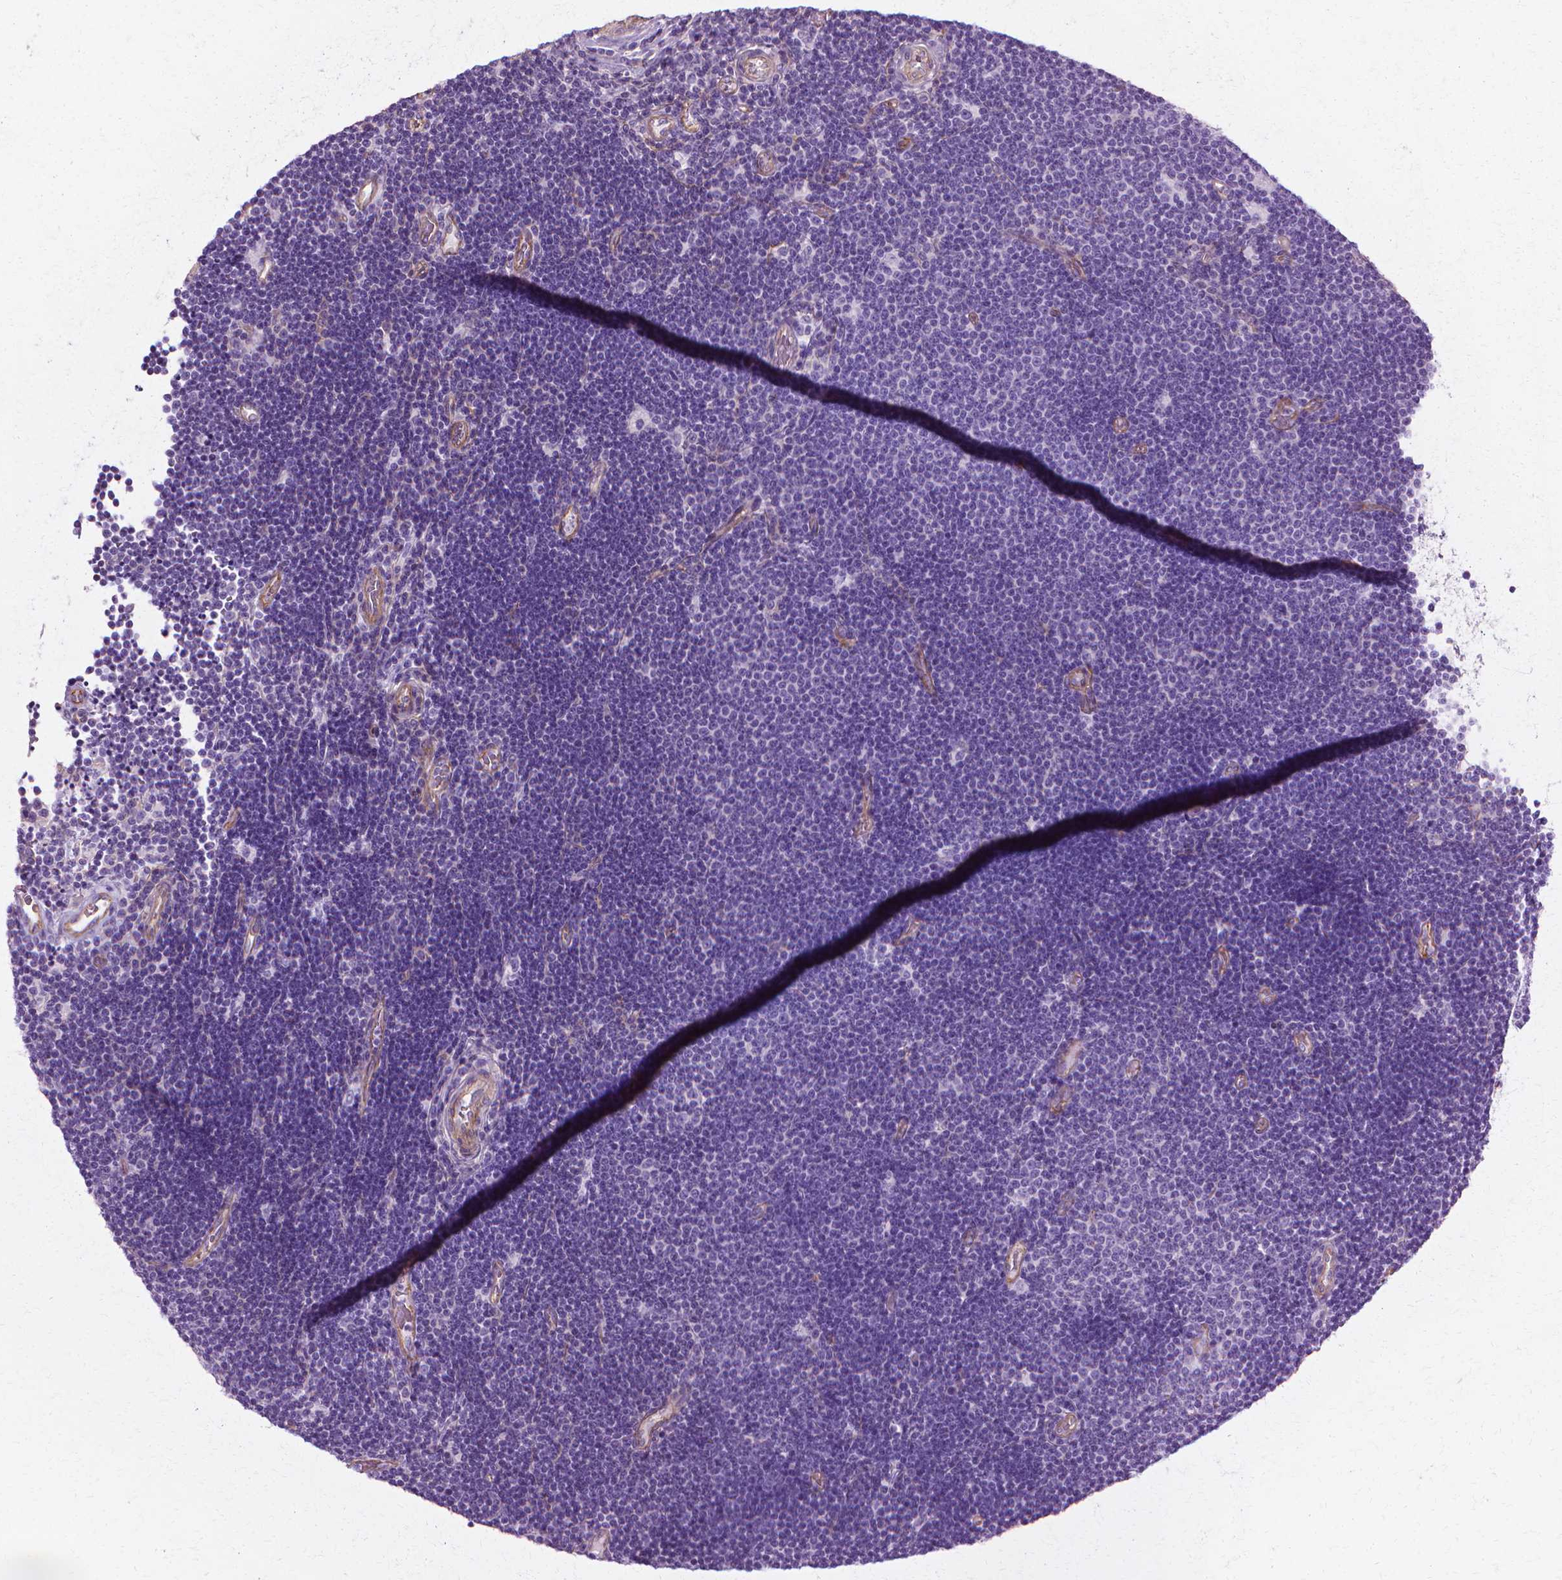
{"staining": {"intensity": "negative", "quantity": "none", "location": "none"}, "tissue": "lymphoma", "cell_type": "Tumor cells", "image_type": "cancer", "snomed": [{"axis": "morphology", "description": "Malignant lymphoma, non-Hodgkin's type, Low grade"}, {"axis": "topography", "description": "Brain"}], "caption": "A high-resolution image shows immunohistochemistry staining of malignant lymphoma, non-Hodgkin's type (low-grade), which reveals no significant staining in tumor cells.", "gene": "CFAP157", "patient": {"sex": "female", "age": 66}}